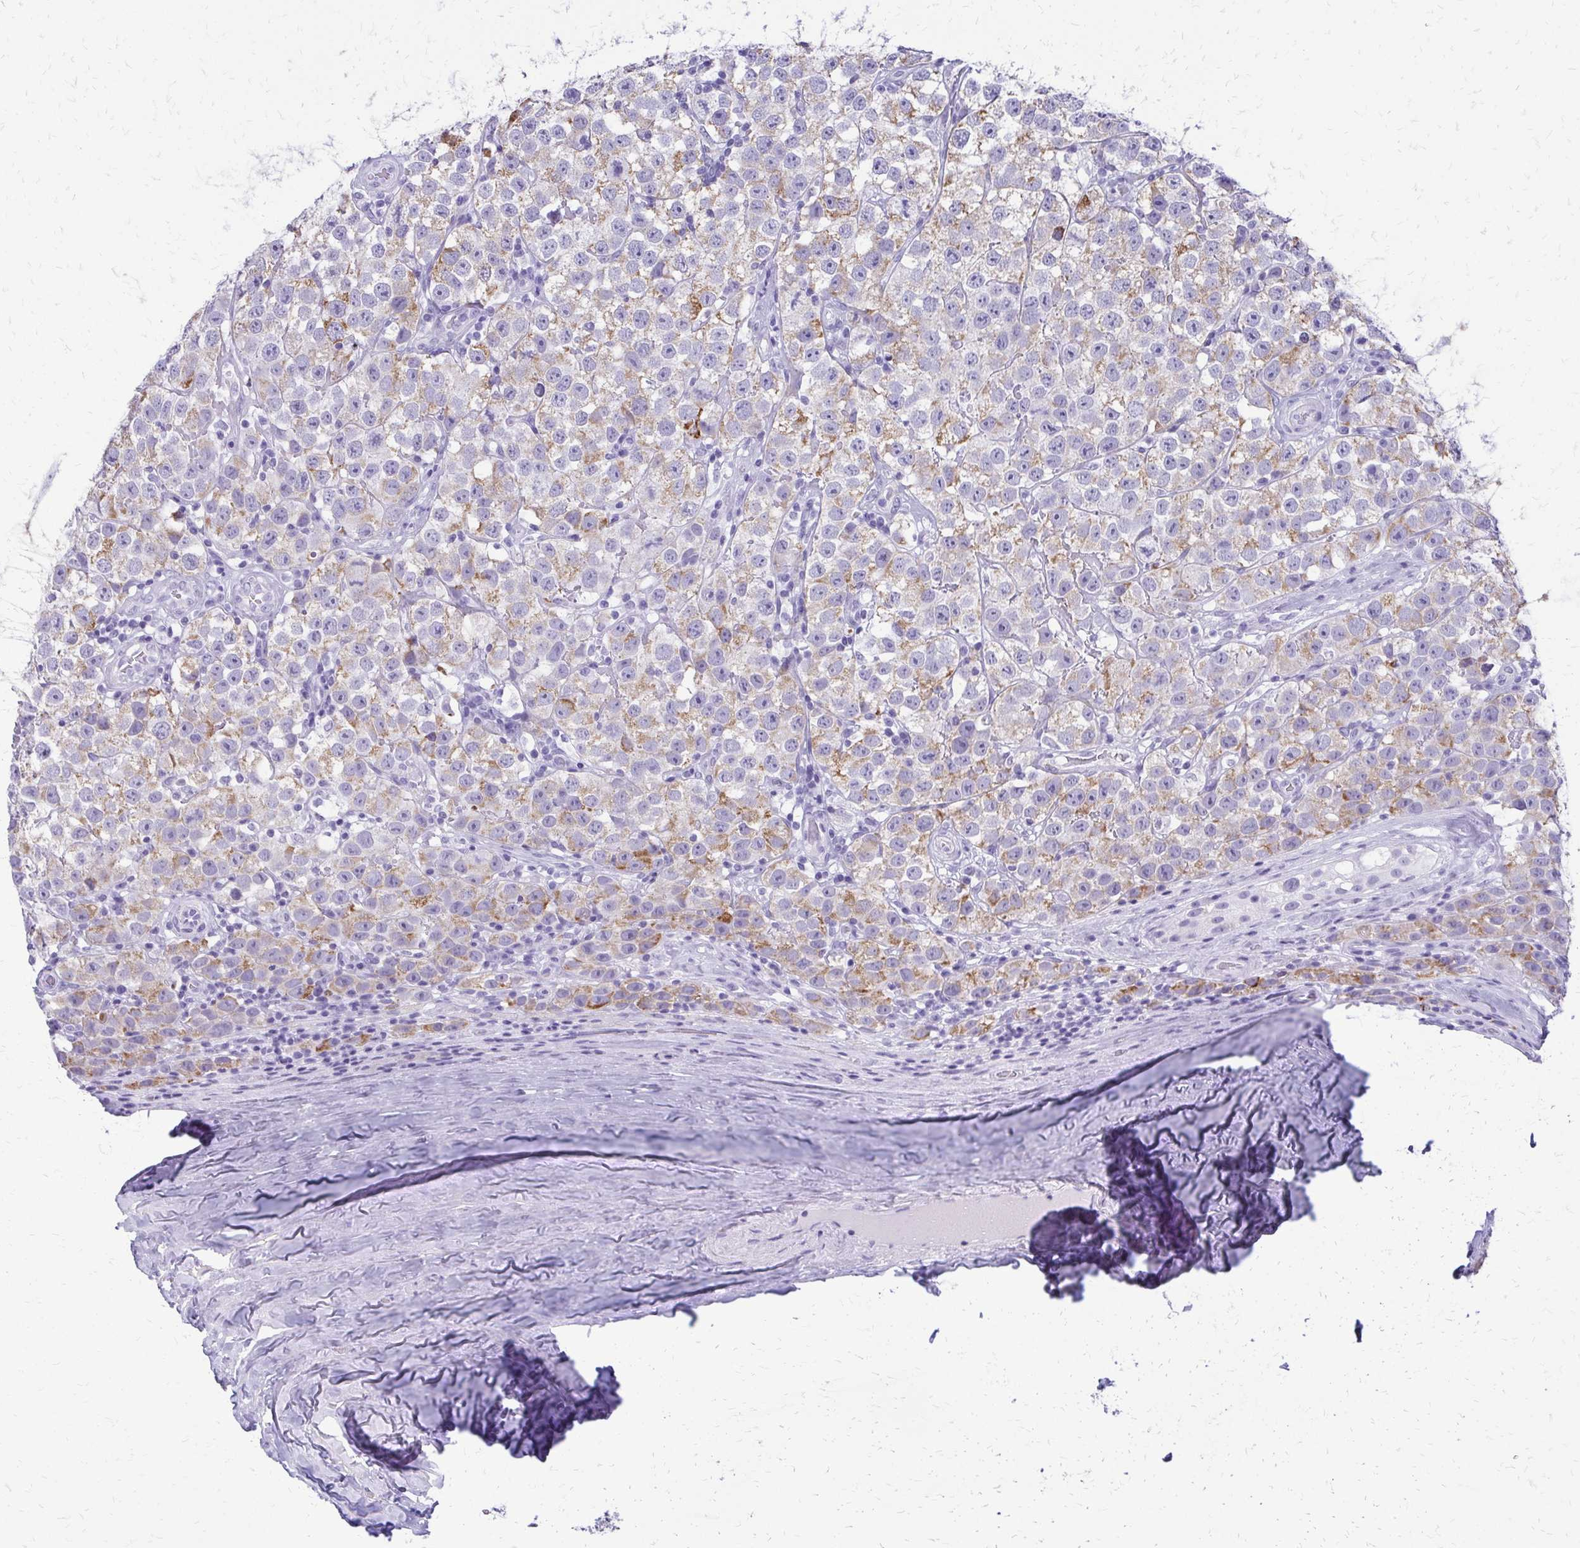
{"staining": {"intensity": "weak", "quantity": "25%-75%", "location": "cytoplasmic/membranous"}, "tissue": "testis cancer", "cell_type": "Tumor cells", "image_type": "cancer", "snomed": [{"axis": "morphology", "description": "Seminoma, NOS"}, {"axis": "topography", "description": "Testis"}], "caption": "IHC photomicrograph of neoplastic tissue: testis cancer (seminoma) stained using IHC exhibits low levels of weak protein expression localized specifically in the cytoplasmic/membranous of tumor cells, appearing as a cytoplasmic/membranous brown color.", "gene": "FAM162B", "patient": {"sex": "male", "age": 34}}